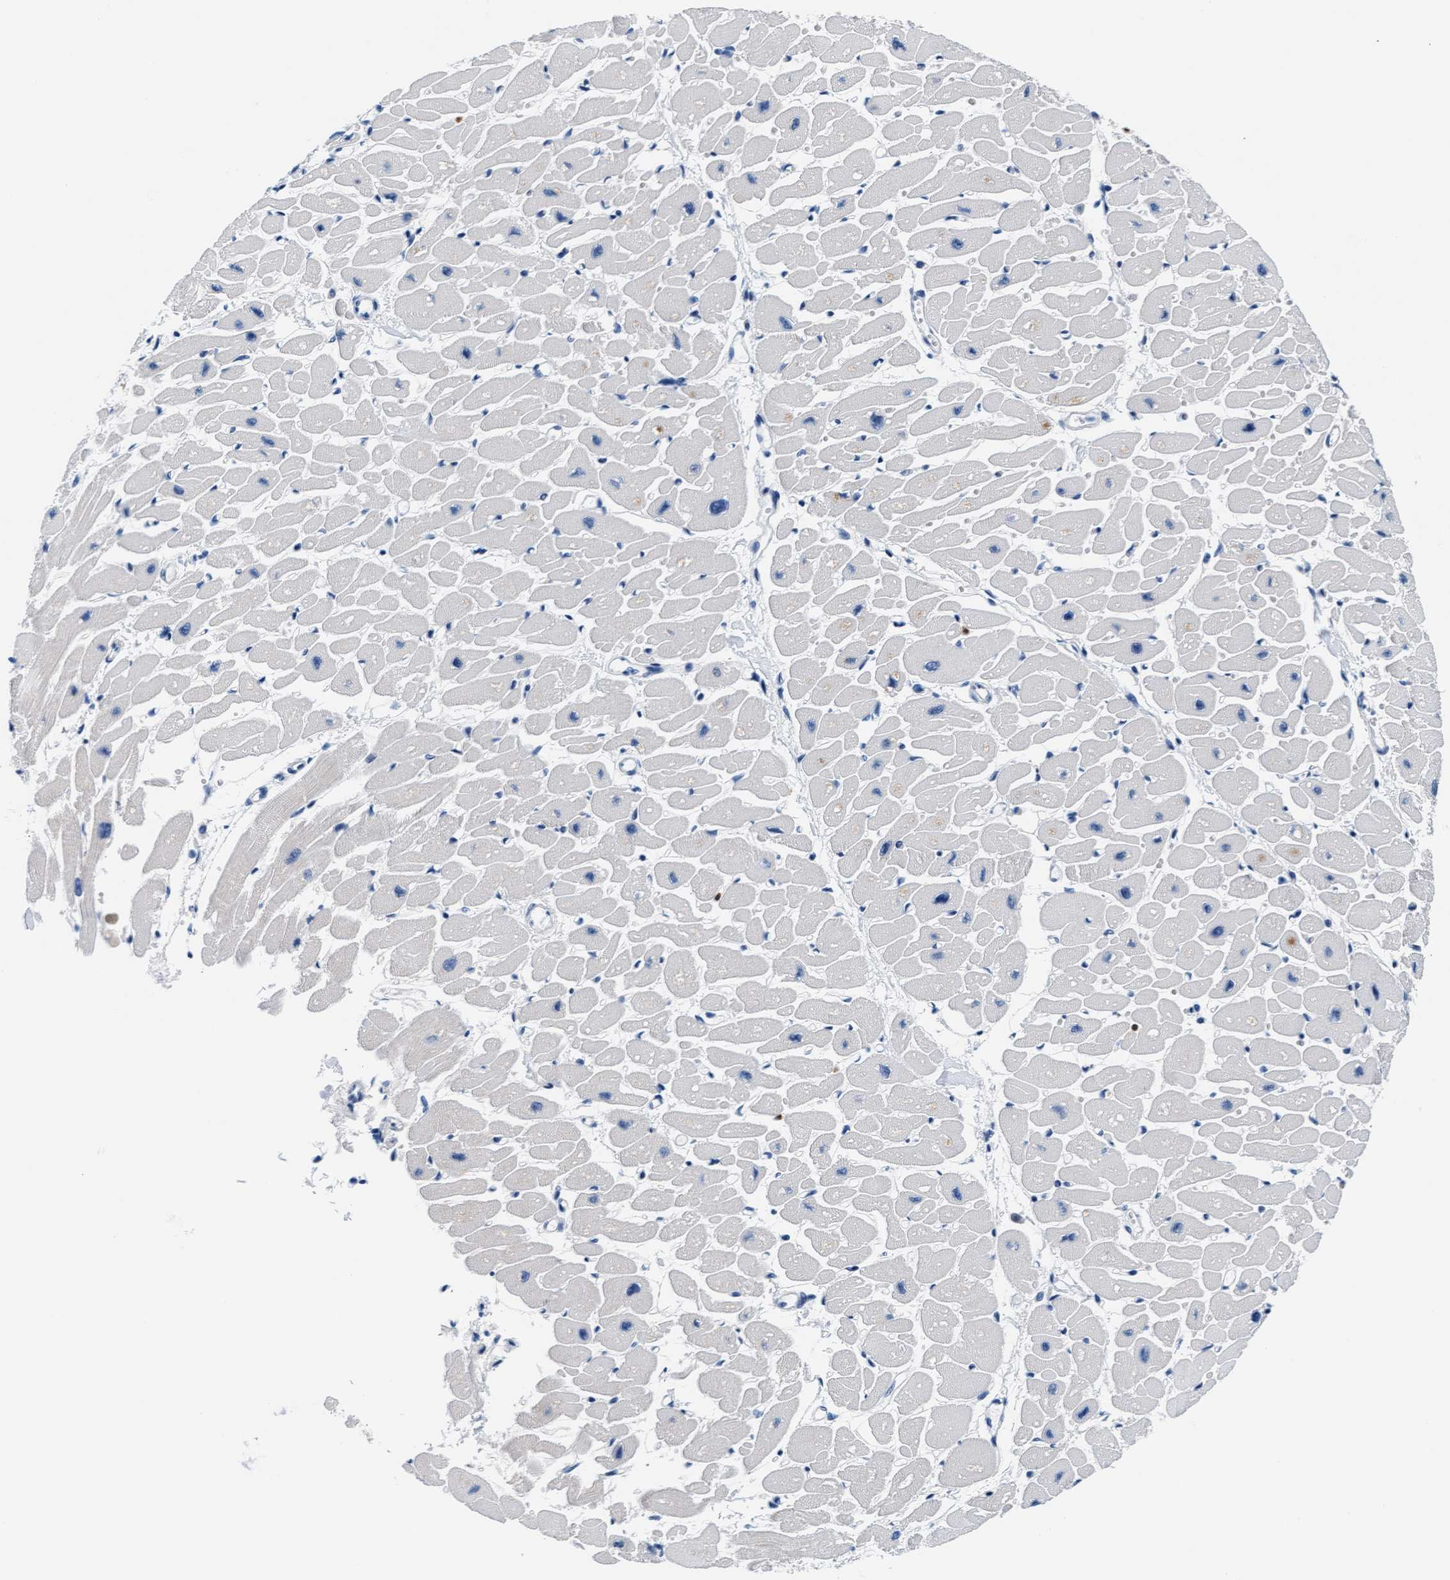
{"staining": {"intensity": "negative", "quantity": "none", "location": "none"}, "tissue": "heart muscle", "cell_type": "Cardiomyocytes", "image_type": "normal", "snomed": [{"axis": "morphology", "description": "Normal tissue, NOS"}, {"axis": "topography", "description": "Heart"}], "caption": "This is an IHC micrograph of normal heart muscle. There is no expression in cardiomyocytes.", "gene": "MMP8", "patient": {"sex": "female", "age": 54}}